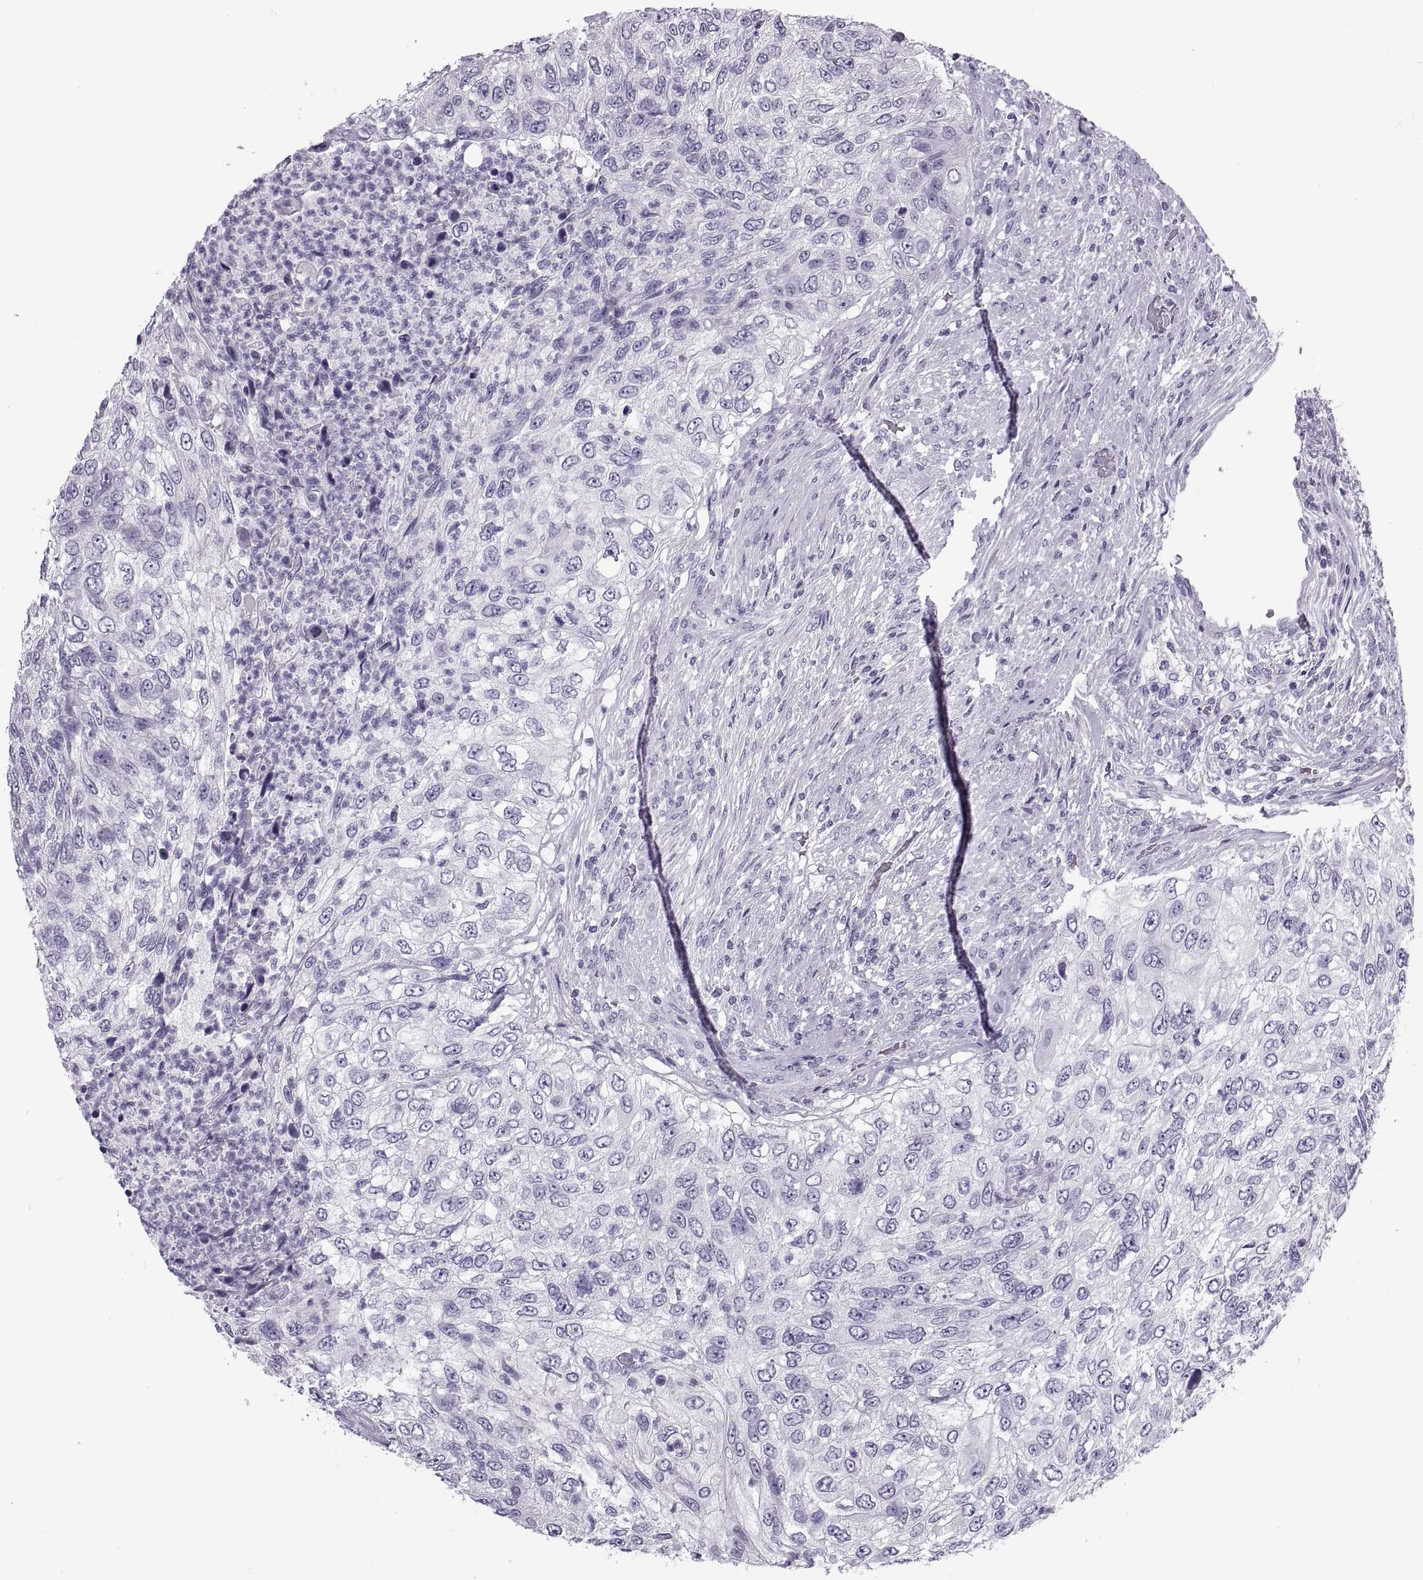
{"staining": {"intensity": "negative", "quantity": "none", "location": "none"}, "tissue": "urothelial cancer", "cell_type": "Tumor cells", "image_type": "cancer", "snomed": [{"axis": "morphology", "description": "Urothelial carcinoma, High grade"}, {"axis": "topography", "description": "Urinary bladder"}], "caption": "This is an immunohistochemistry (IHC) image of human urothelial cancer. There is no staining in tumor cells.", "gene": "RLBP1", "patient": {"sex": "female", "age": 60}}